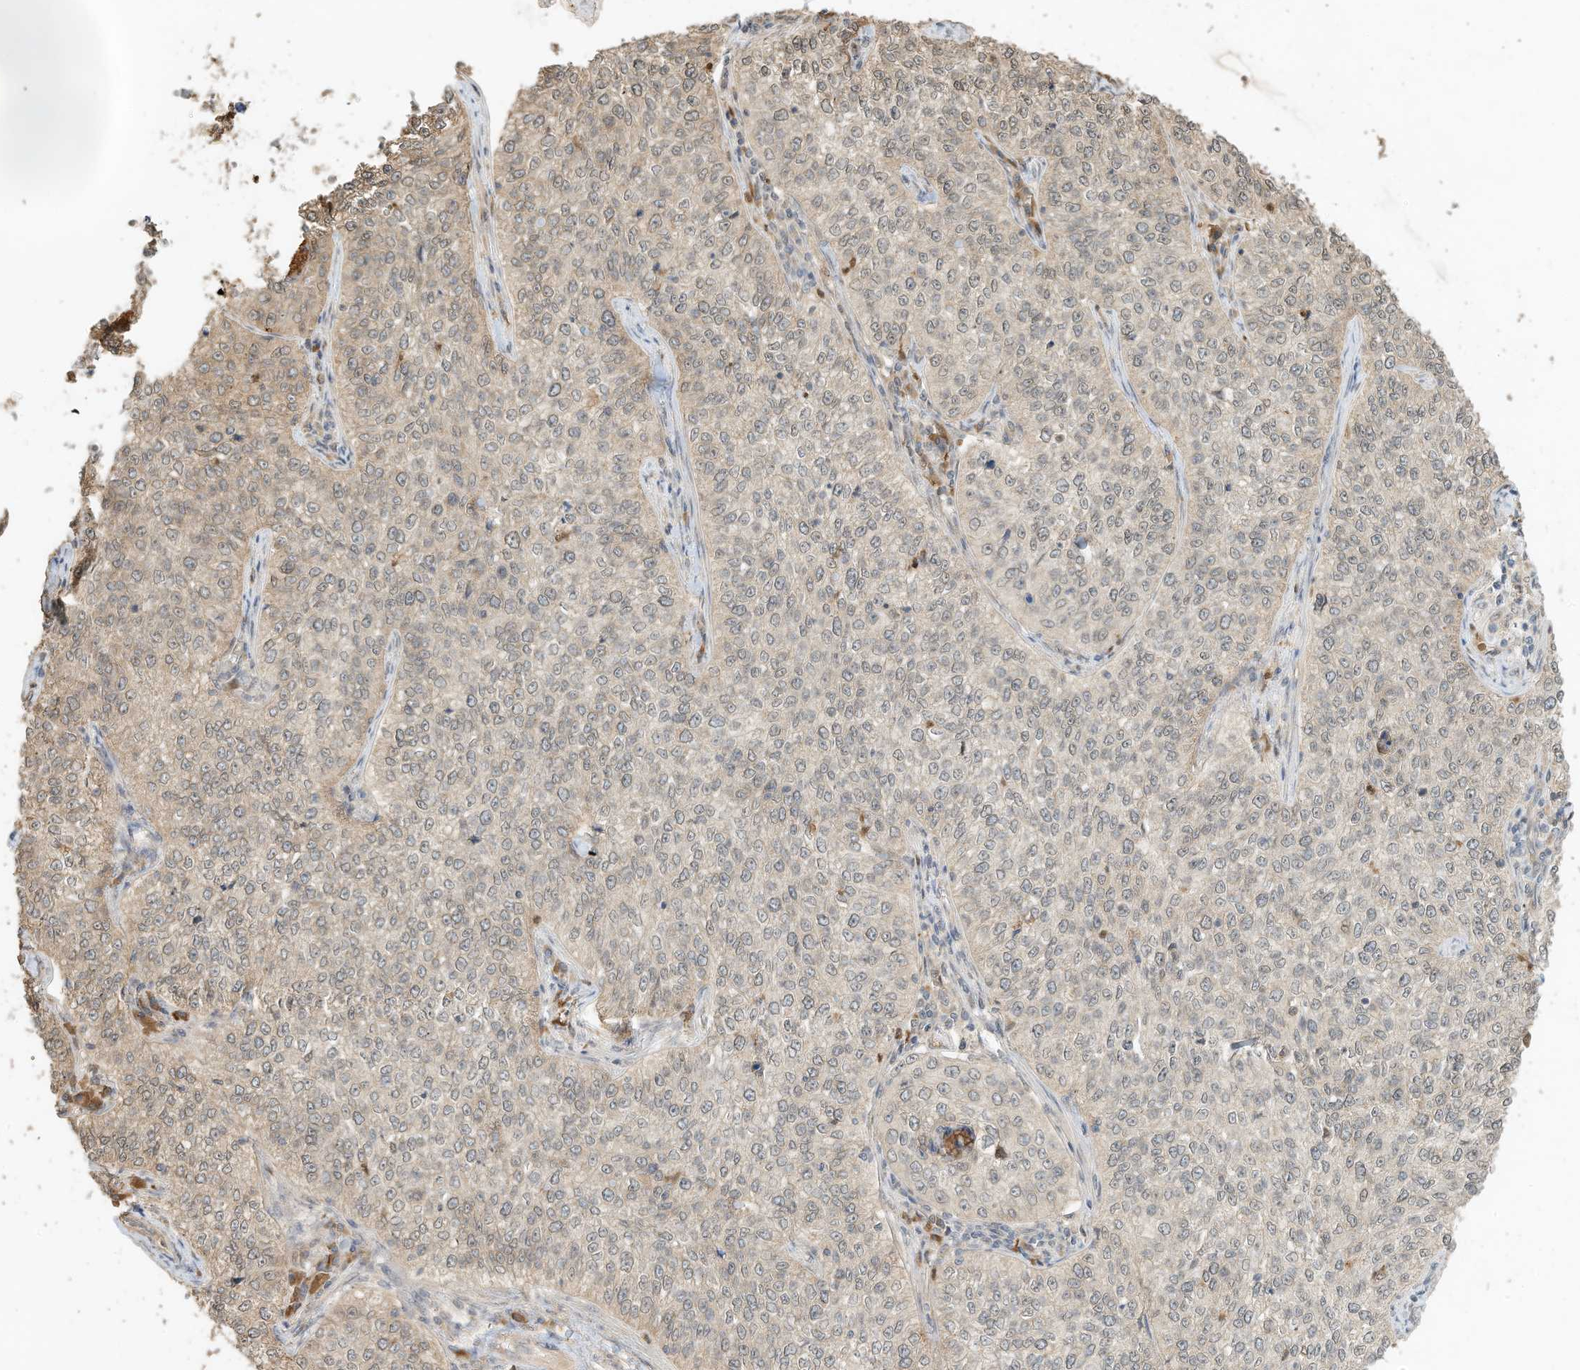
{"staining": {"intensity": "weak", "quantity": "<25%", "location": "cytoplasmic/membranous,nuclear"}, "tissue": "cervical cancer", "cell_type": "Tumor cells", "image_type": "cancer", "snomed": [{"axis": "morphology", "description": "Squamous cell carcinoma, NOS"}, {"axis": "topography", "description": "Cervix"}], "caption": "IHC of human squamous cell carcinoma (cervical) shows no expression in tumor cells. (DAB immunohistochemistry (IHC) visualized using brightfield microscopy, high magnification).", "gene": "OFD1", "patient": {"sex": "female", "age": 35}}